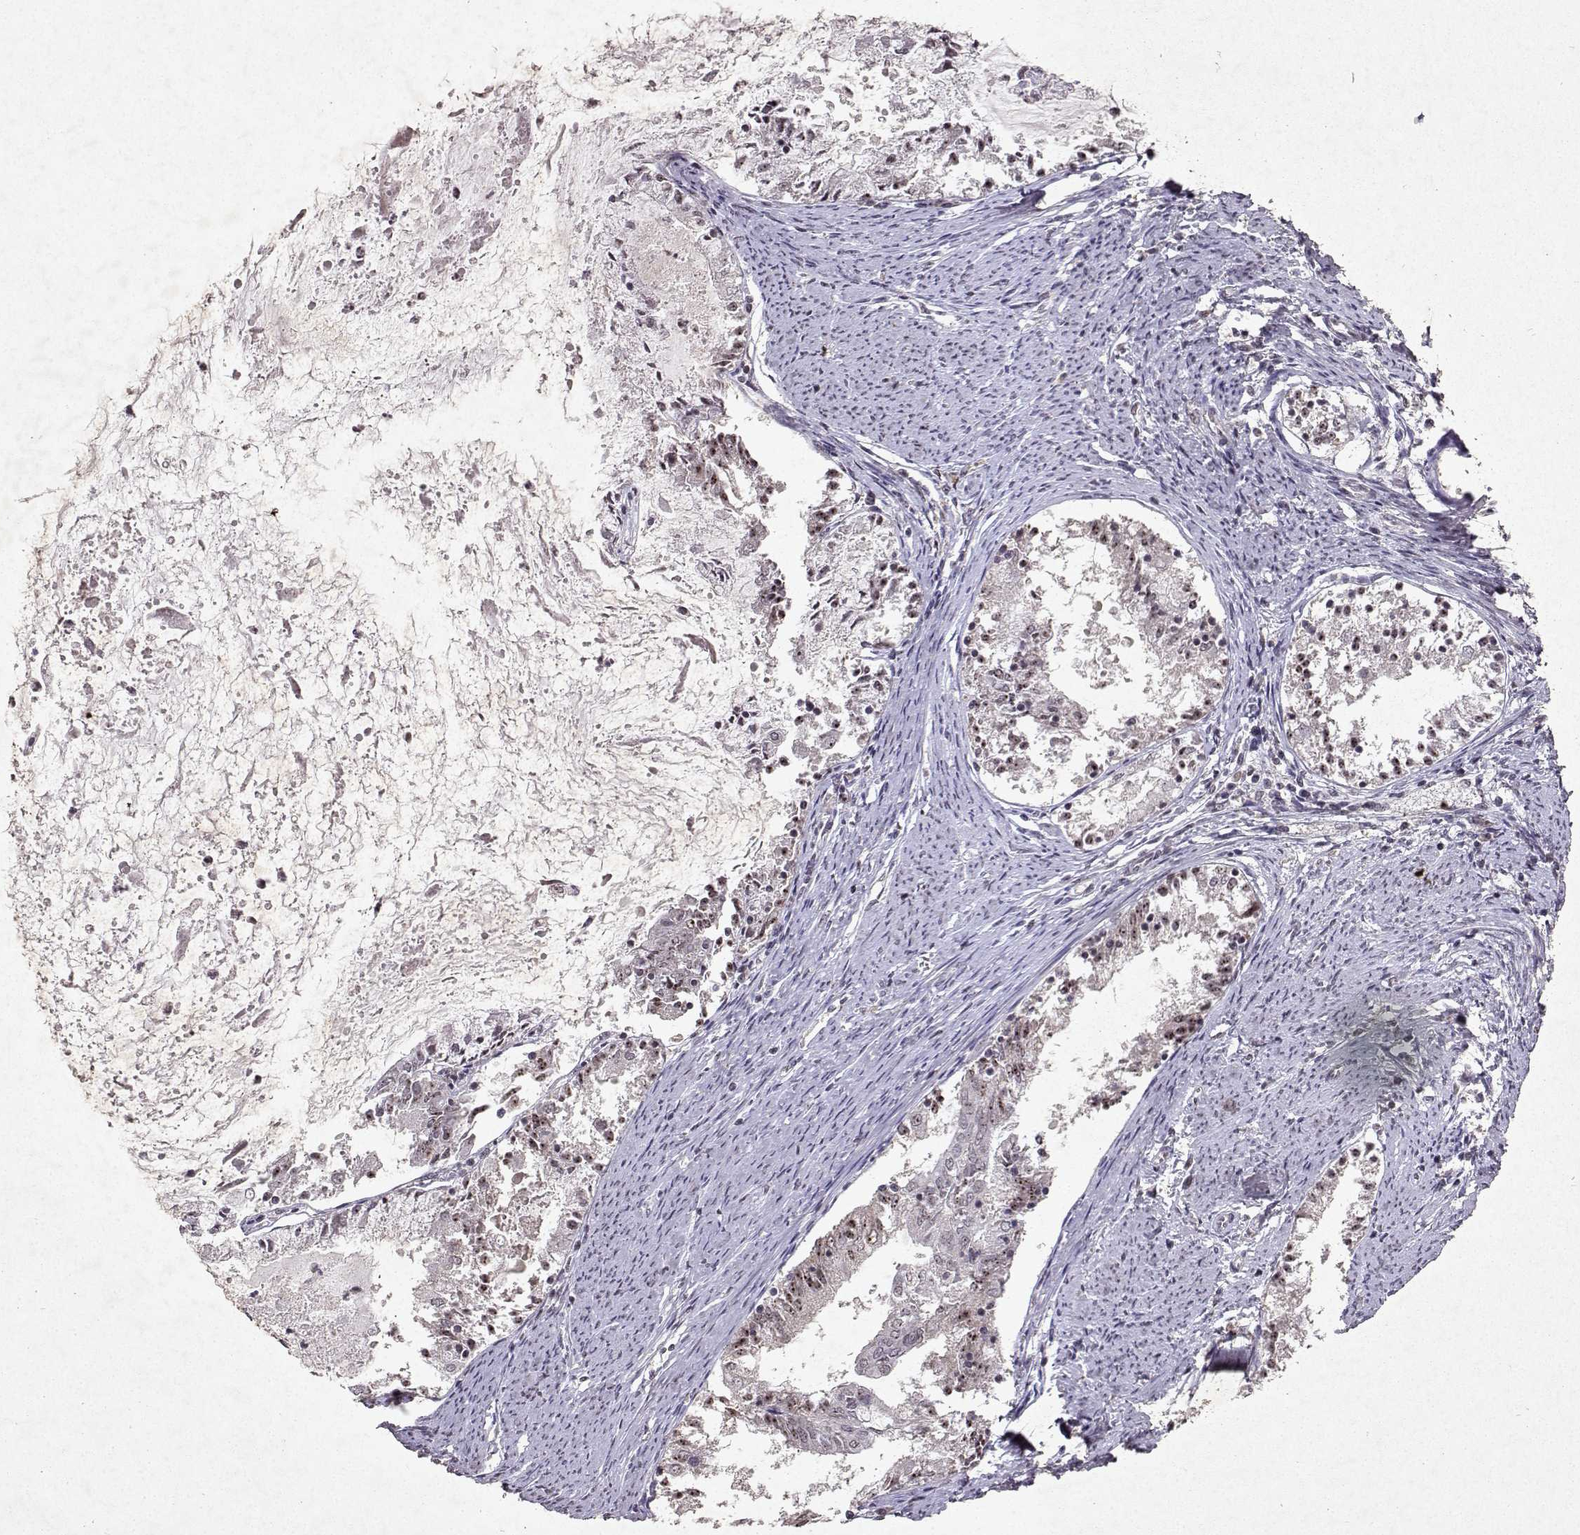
{"staining": {"intensity": "weak", "quantity": "<25%", "location": "nuclear"}, "tissue": "endometrial cancer", "cell_type": "Tumor cells", "image_type": "cancer", "snomed": [{"axis": "morphology", "description": "Adenocarcinoma, NOS"}, {"axis": "topography", "description": "Endometrium"}], "caption": "Image shows no significant protein expression in tumor cells of endometrial adenocarcinoma. (DAB immunohistochemistry (IHC) visualized using brightfield microscopy, high magnification).", "gene": "DDX56", "patient": {"sex": "female", "age": 57}}